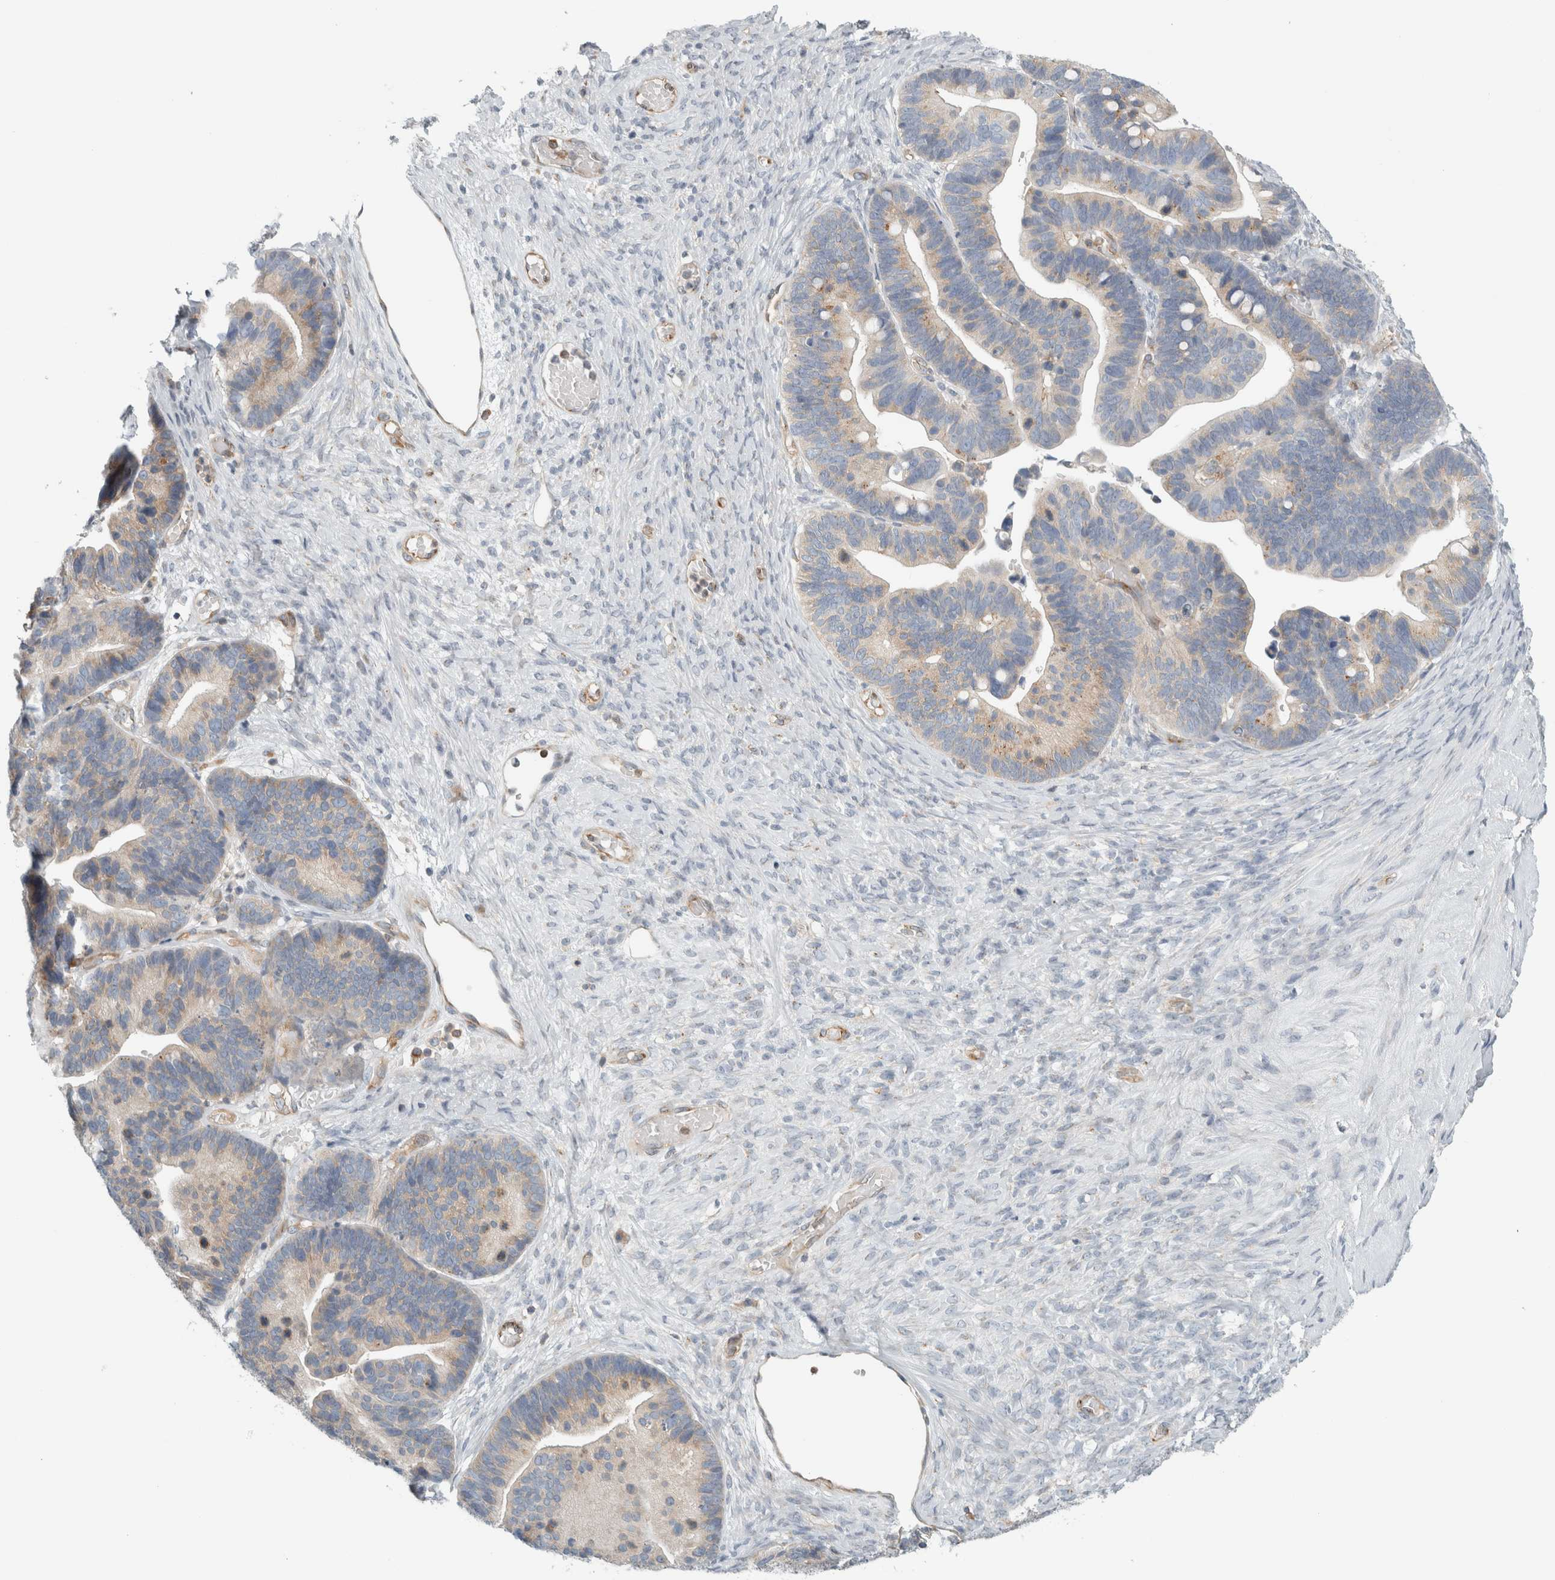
{"staining": {"intensity": "weak", "quantity": "25%-75%", "location": "cytoplasmic/membranous"}, "tissue": "ovarian cancer", "cell_type": "Tumor cells", "image_type": "cancer", "snomed": [{"axis": "morphology", "description": "Cystadenocarcinoma, serous, NOS"}, {"axis": "topography", "description": "Ovary"}], "caption": "A photomicrograph of human ovarian cancer stained for a protein reveals weak cytoplasmic/membranous brown staining in tumor cells.", "gene": "PEX6", "patient": {"sex": "female", "age": 56}}